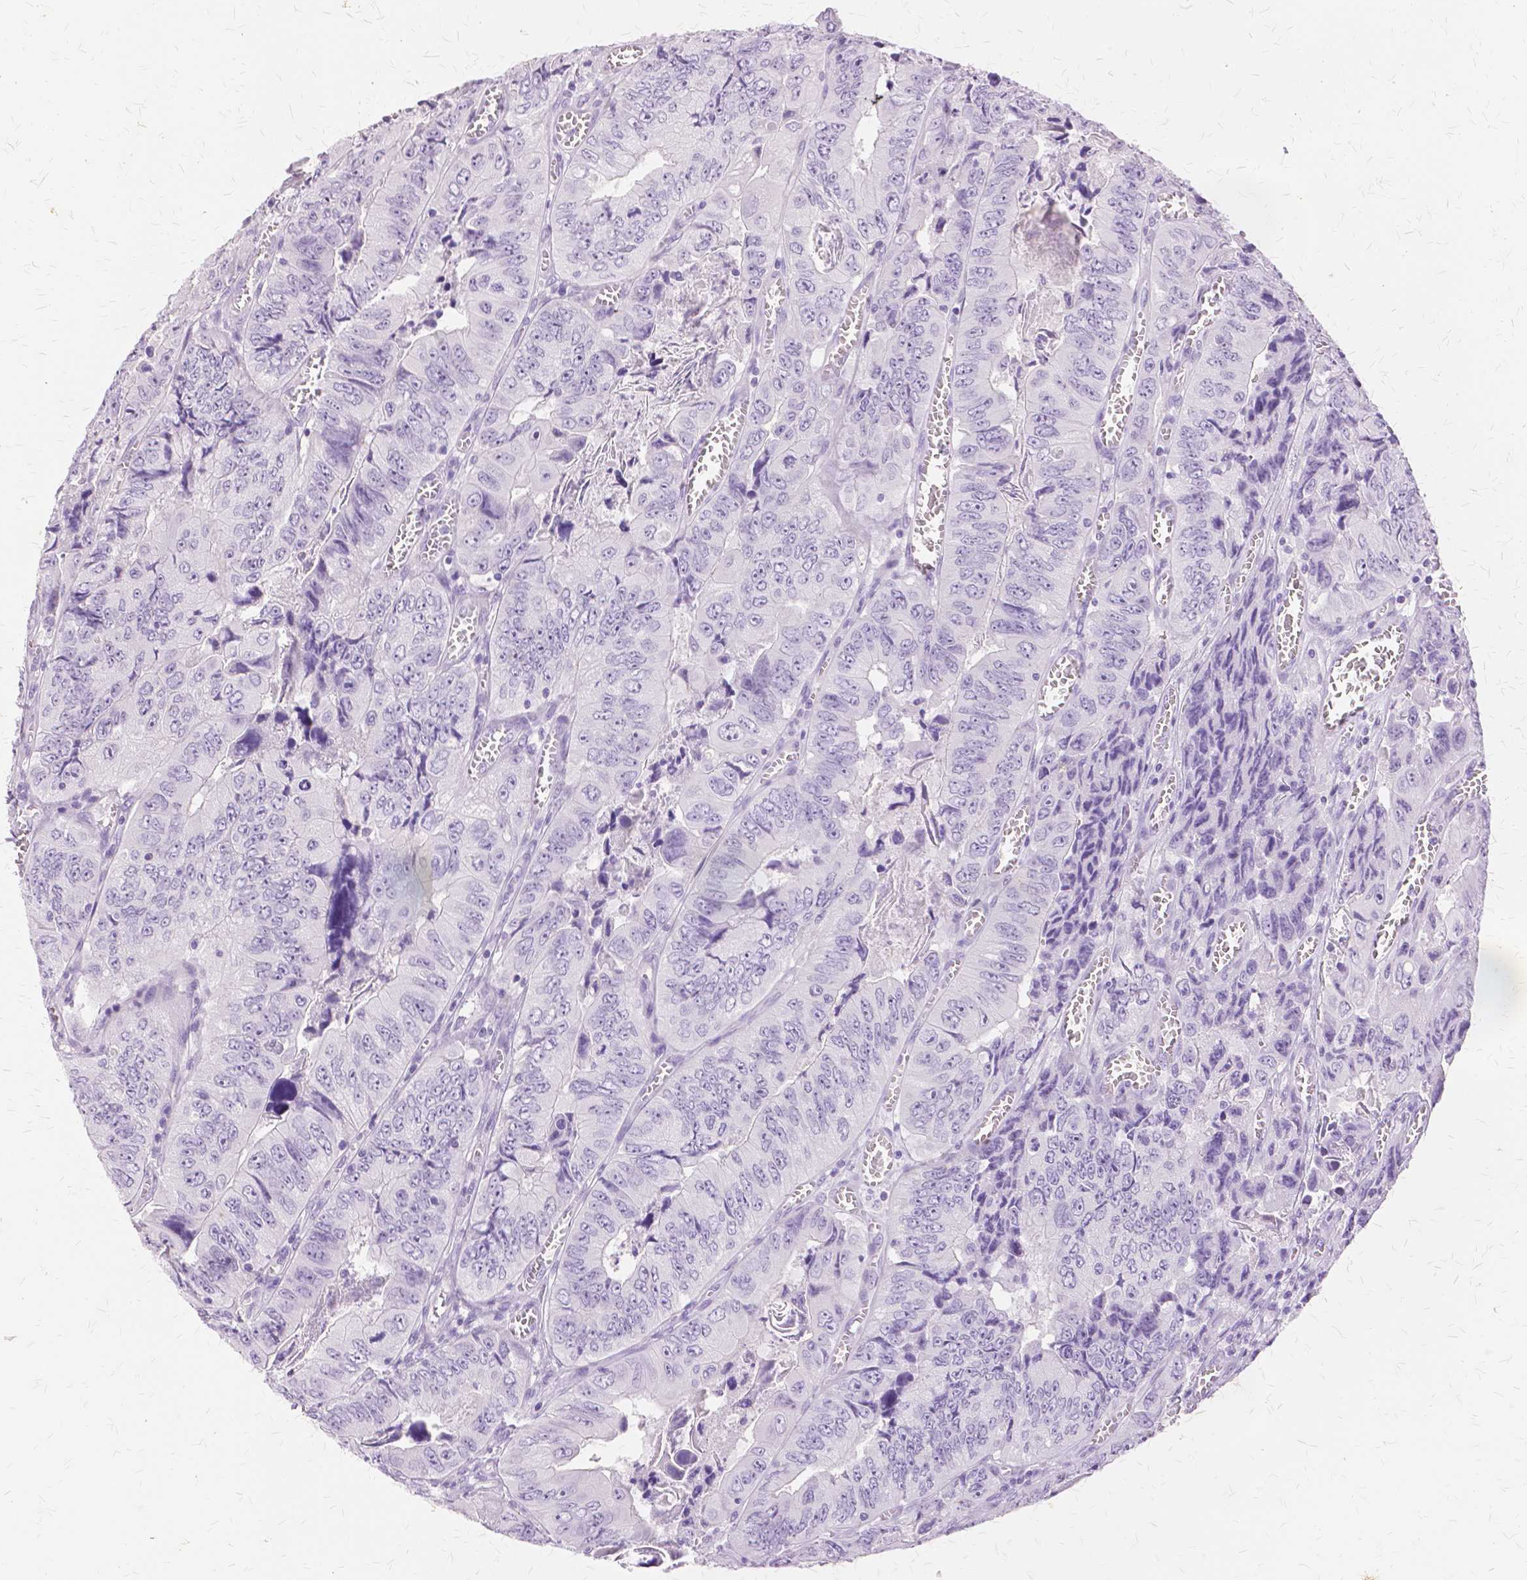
{"staining": {"intensity": "negative", "quantity": "none", "location": "none"}, "tissue": "colorectal cancer", "cell_type": "Tumor cells", "image_type": "cancer", "snomed": [{"axis": "morphology", "description": "Adenocarcinoma, NOS"}, {"axis": "topography", "description": "Colon"}], "caption": "Immunohistochemistry of adenocarcinoma (colorectal) demonstrates no staining in tumor cells.", "gene": "TGM1", "patient": {"sex": "female", "age": 84}}